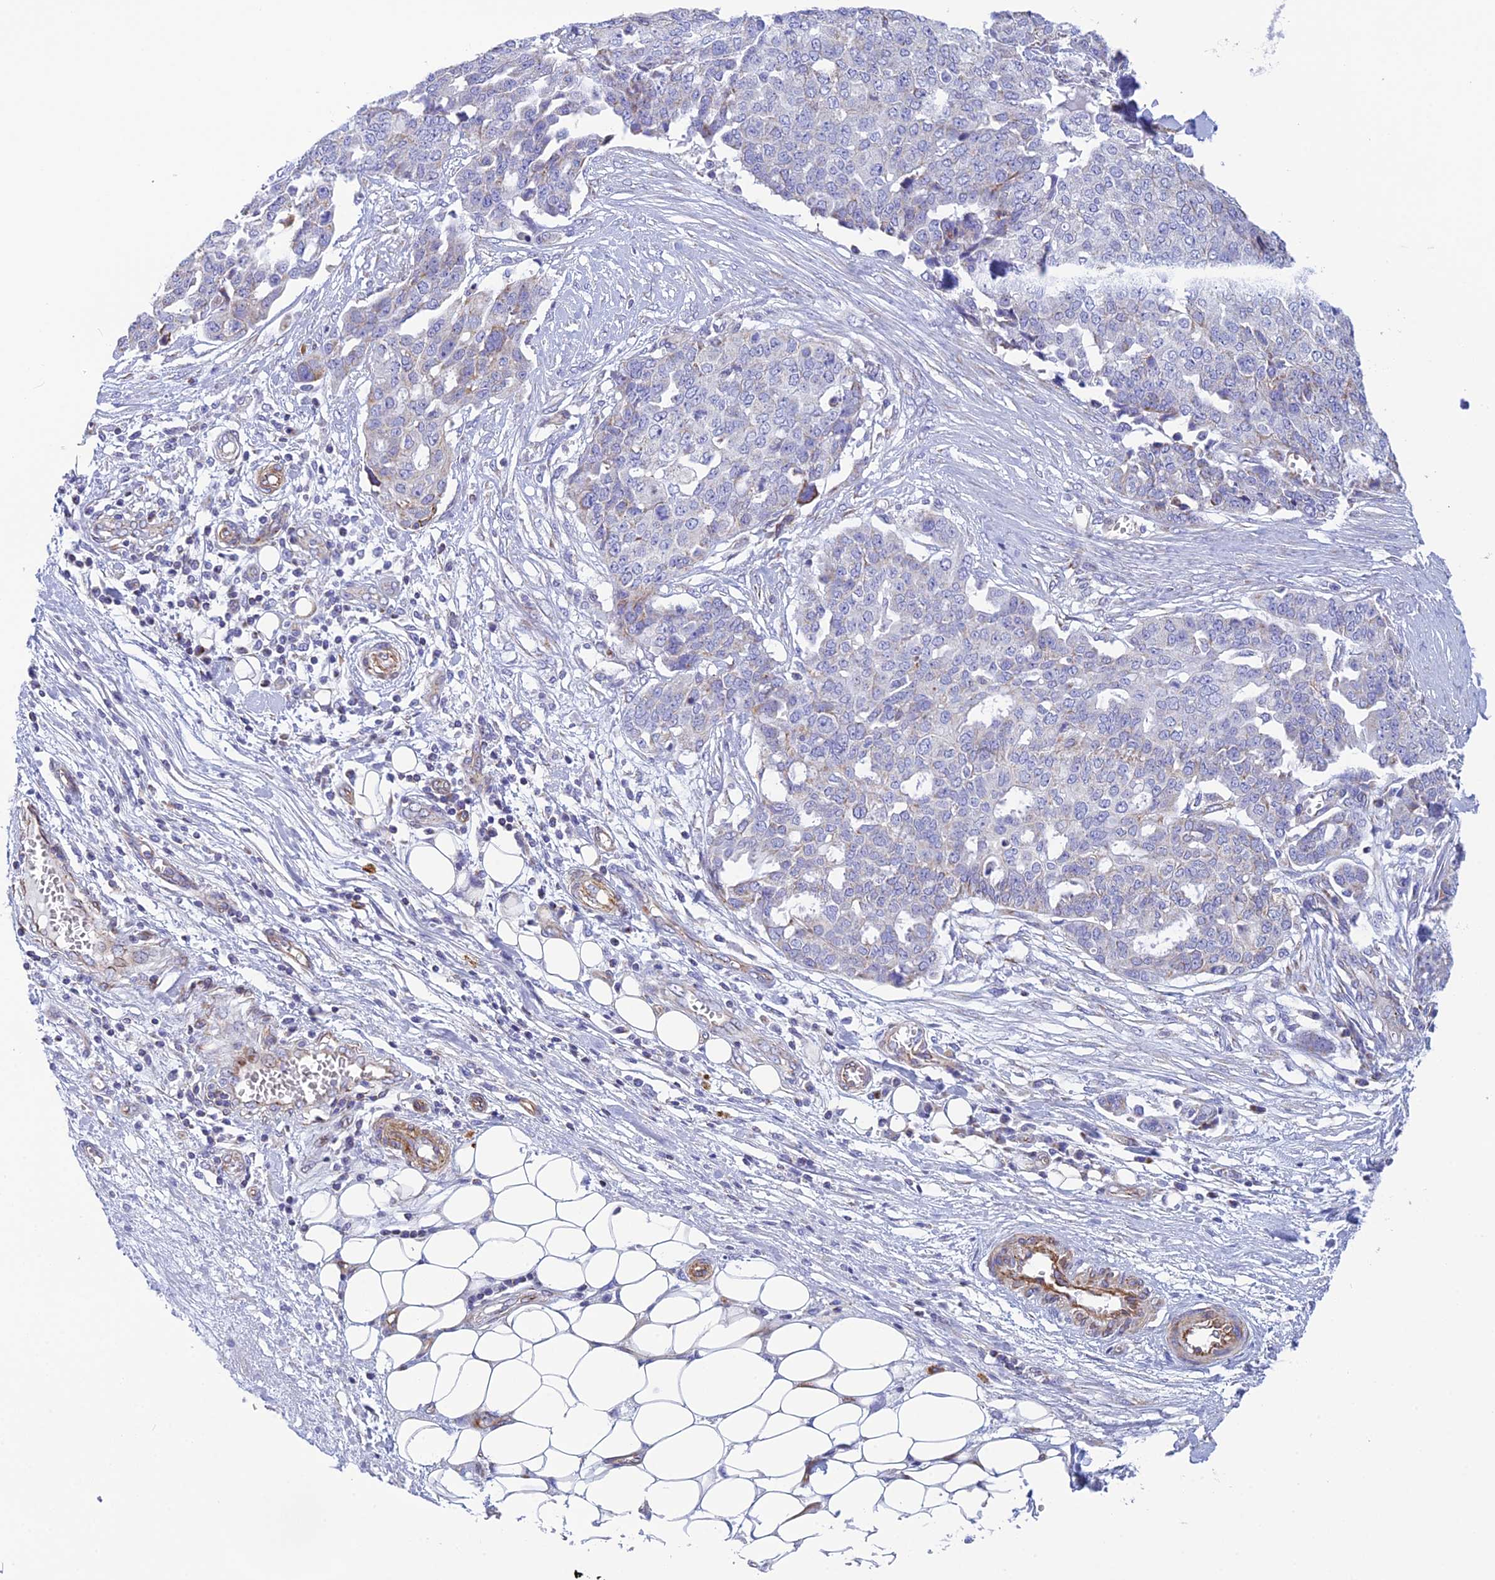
{"staining": {"intensity": "negative", "quantity": "none", "location": "none"}, "tissue": "ovarian cancer", "cell_type": "Tumor cells", "image_type": "cancer", "snomed": [{"axis": "morphology", "description": "Cystadenocarcinoma, serous, NOS"}, {"axis": "topography", "description": "Soft tissue"}, {"axis": "topography", "description": "Ovary"}], "caption": "Immunohistochemistry (IHC) photomicrograph of neoplastic tissue: serous cystadenocarcinoma (ovarian) stained with DAB exhibits no significant protein staining in tumor cells.", "gene": "POMGNT1", "patient": {"sex": "female", "age": 57}}